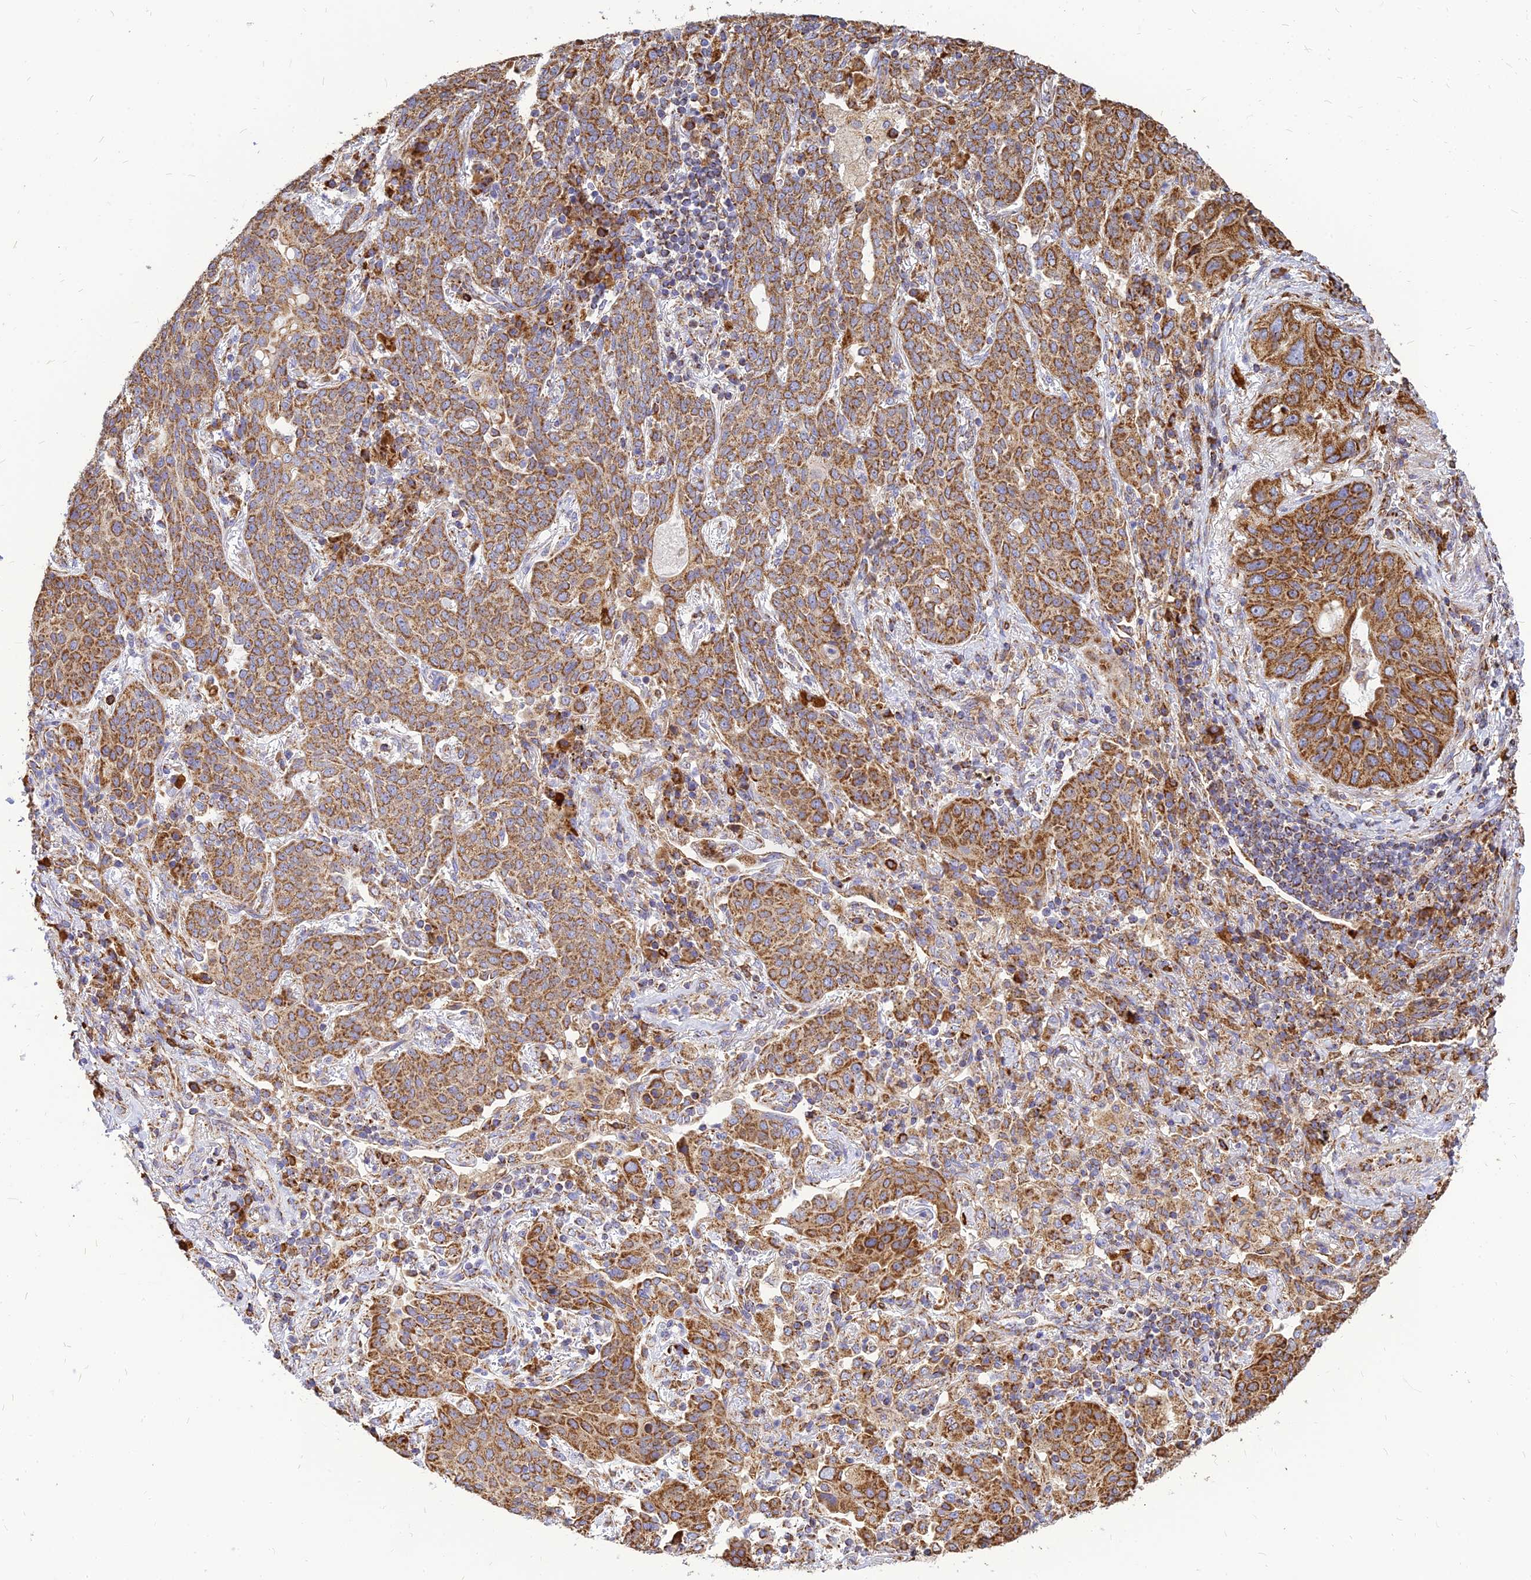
{"staining": {"intensity": "moderate", "quantity": ">75%", "location": "cytoplasmic/membranous"}, "tissue": "lung cancer", "cell_type": "Tumor cells", "image_type": "cancer", "snomed": [{"axis": "morphology", "description": "Squamous cell carcinoma, NOS"}, {"axis": "topography", "description": "Lung"}], "caption": "Lung cancer (squamous cell carcinoma) stained with a brown dye reveals moderate cytoplasmic/membranous positive staining in approximately >75% of tumor cells.", "gene": "THUMPD2", "patient": {"sex": "female", "age": 70}}